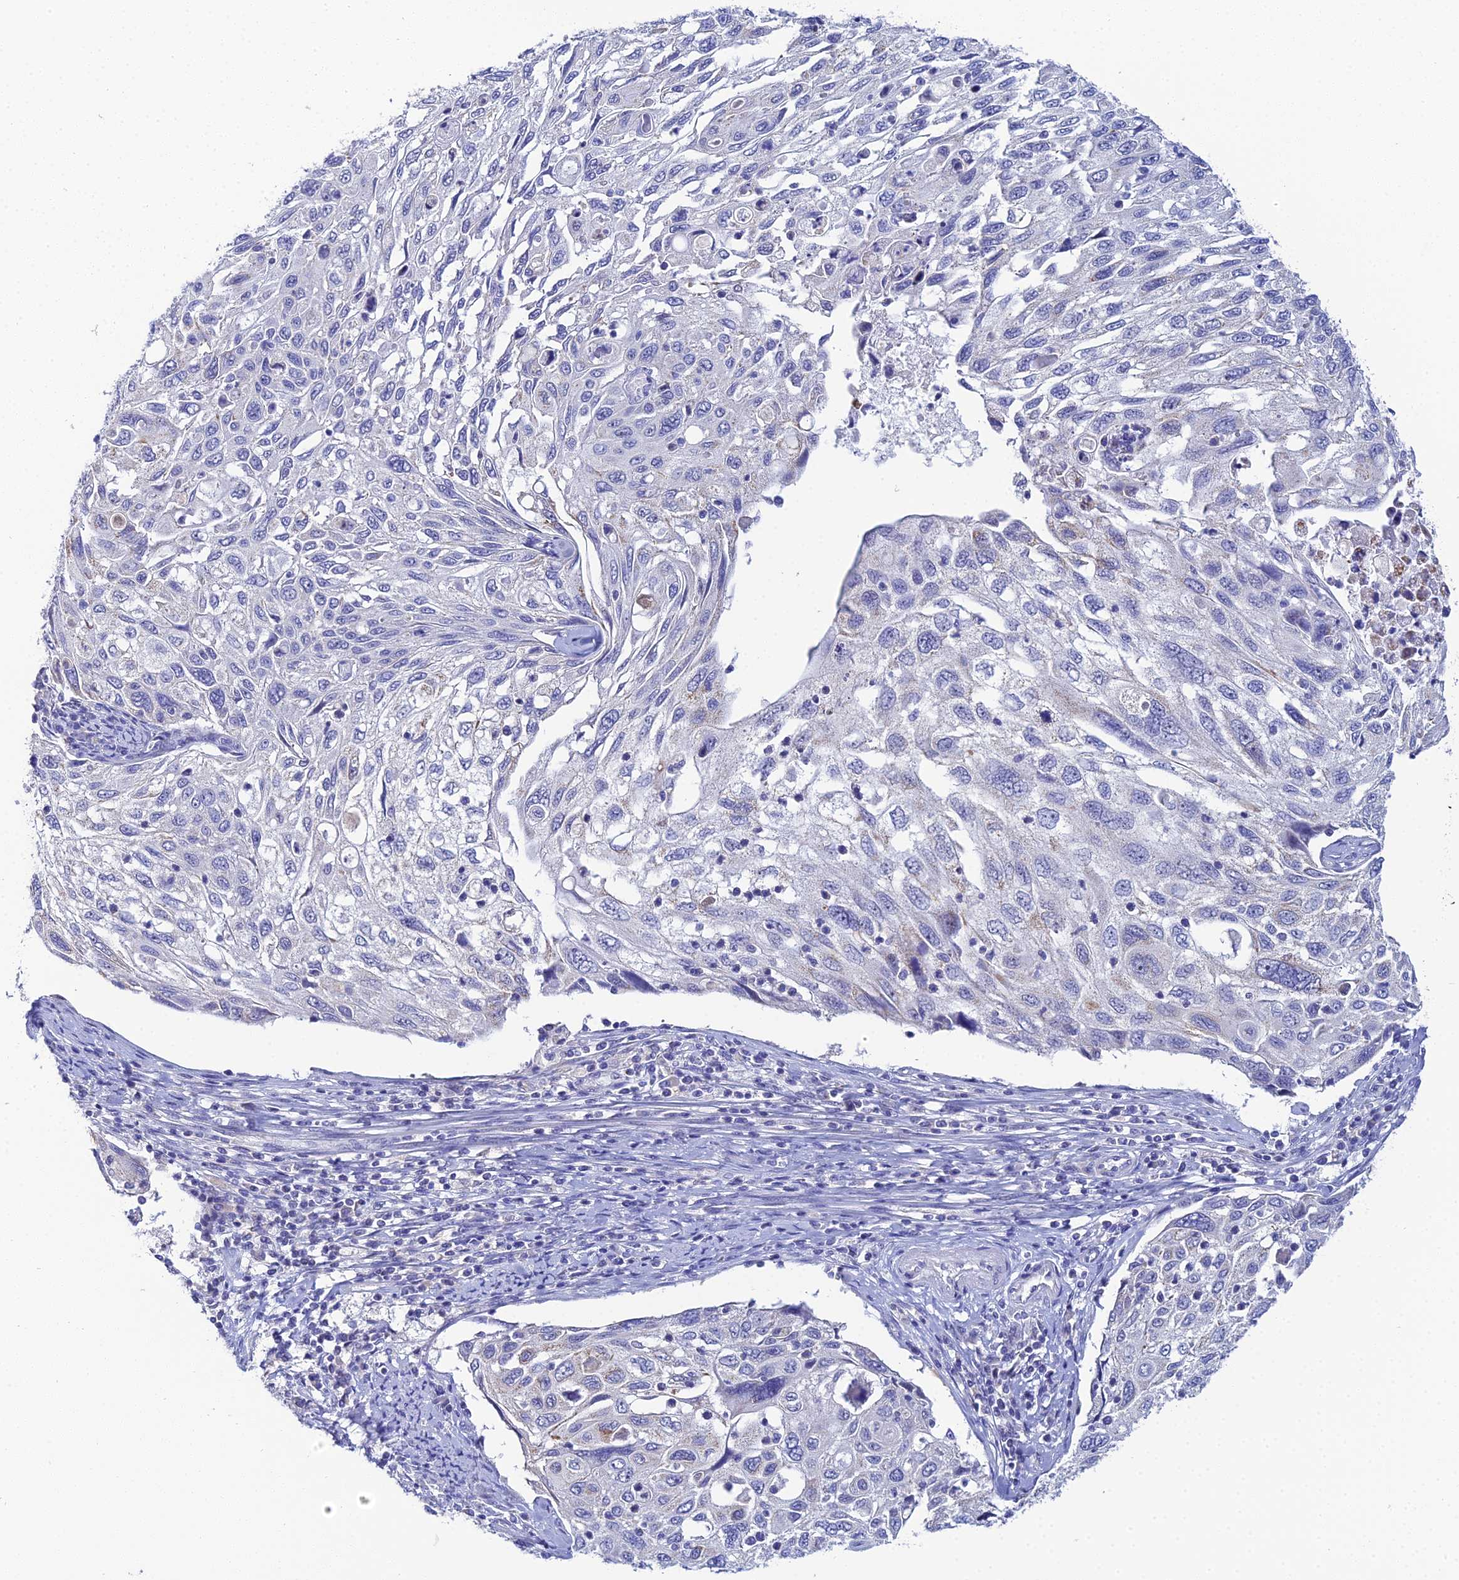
{"staining": {"intensity": "weak", "quantity": "<25%", "location": "cytoplasmic/membranous"}, "tissue": "cervical cancer", "cell_type": "Tumor cells", "image_type": "cancer", "snomed": [{"axis": "morphology", "description": "Squamous cell carcinoma, NOS"}, {"axis": "topography", "description": "Cervix"}], "caption": "There is no significant staining in tumor cells of cervical squamous cell carcinoma. (Immunohistochemistry, brightfield microscopy, high magnification).", "gene": "PLPP4", "patient": {"sex": "female", "age": 70}}